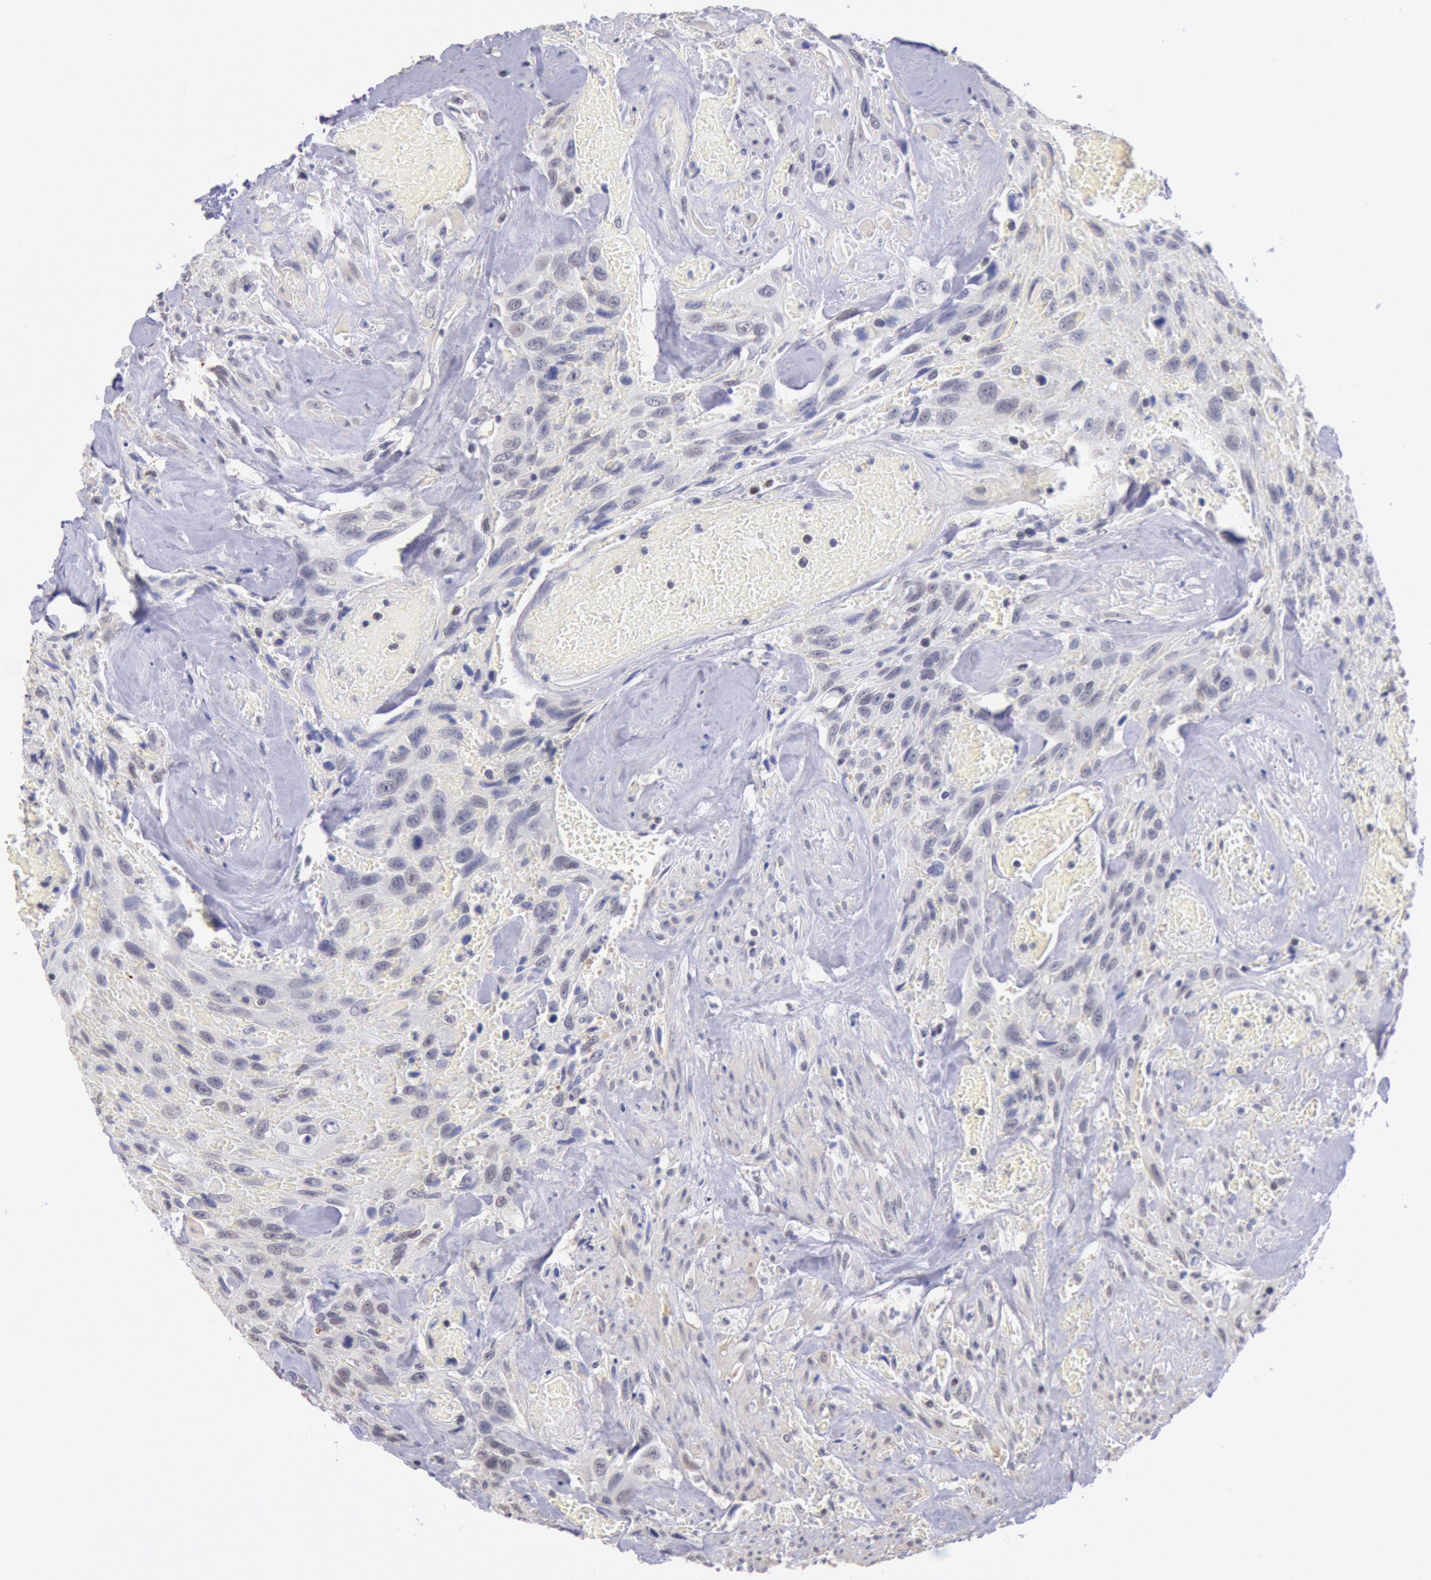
{"staining": {"intensity": "negative", "quantity": "none", "location": "none"}, "tissue": "urothelial cancer", "cell_type": "Tumor cells", "image_type": "cancer", "snomed": [{"axis": "morphology", "description": "Urothelial carcinoma, High grade"}, {"axis": "topography", "description": "Urinary bladder"}], "caption": "This is an immunohistochemistry image of human high-grade urothelial carcinoma. There is no positivity in tumor cells.", "gene": "MYH7", "patient": {"sex": "female", "age": 84}}